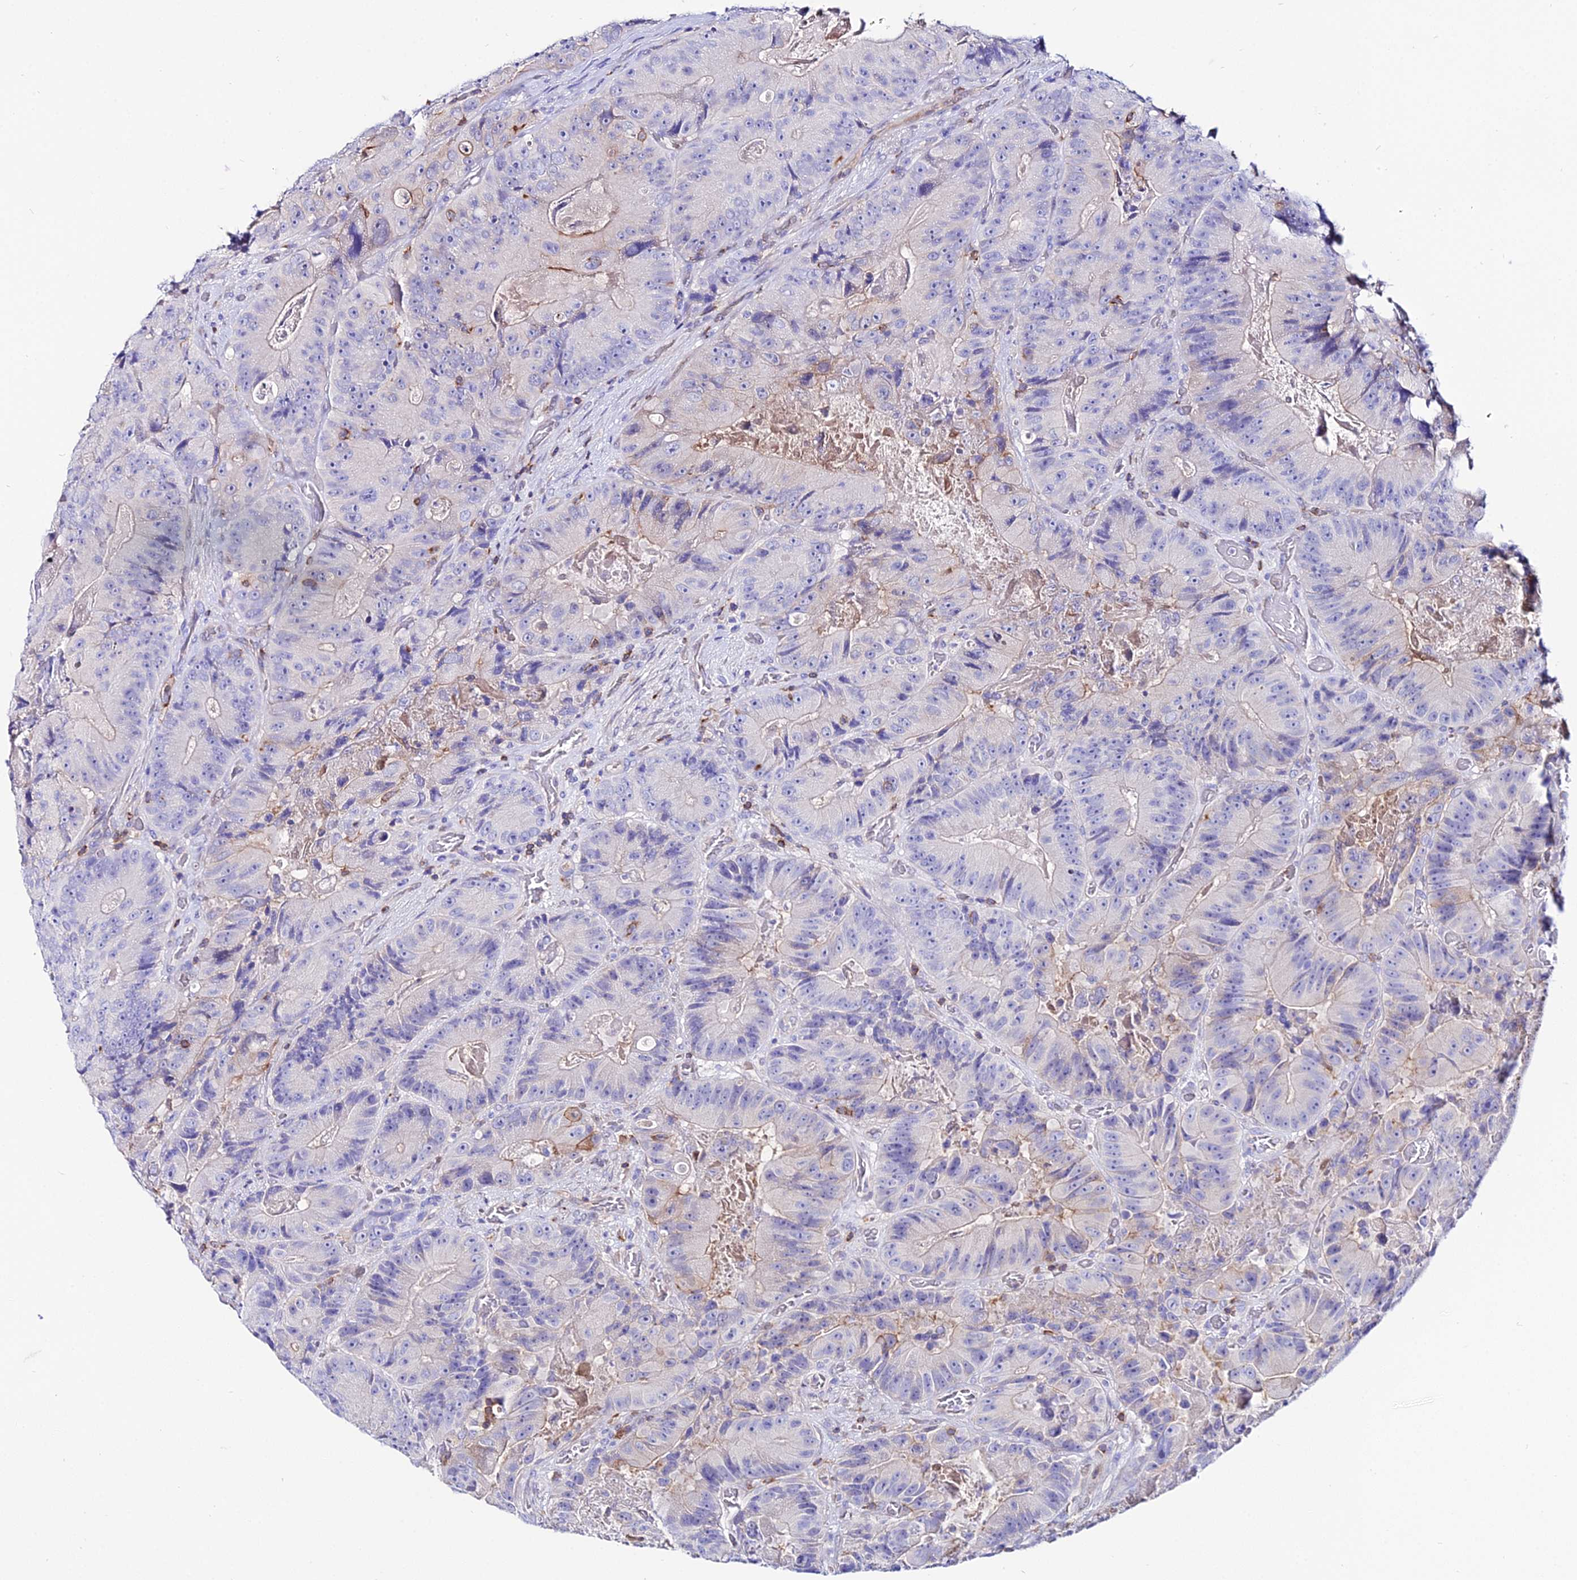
{"staining": {"intensity": "weak", "quantity": "<25%", "location": "cytoplasmic/membranous"}, "tissue": "colorectal cancer", "cell_type": "Tumor cells", "image_type": "cancer", "snomed": [{"axis": "morphology", "description": "Adenocarcinoma, NOS"}, {"axis": "topography", "description": "Colon"}], "caption": "Tumor cells show no significant protein positivity in adenocarcinoma (colorectal).", "gene": "S100A16", "patient": {"sex": "female", "age": 86}}